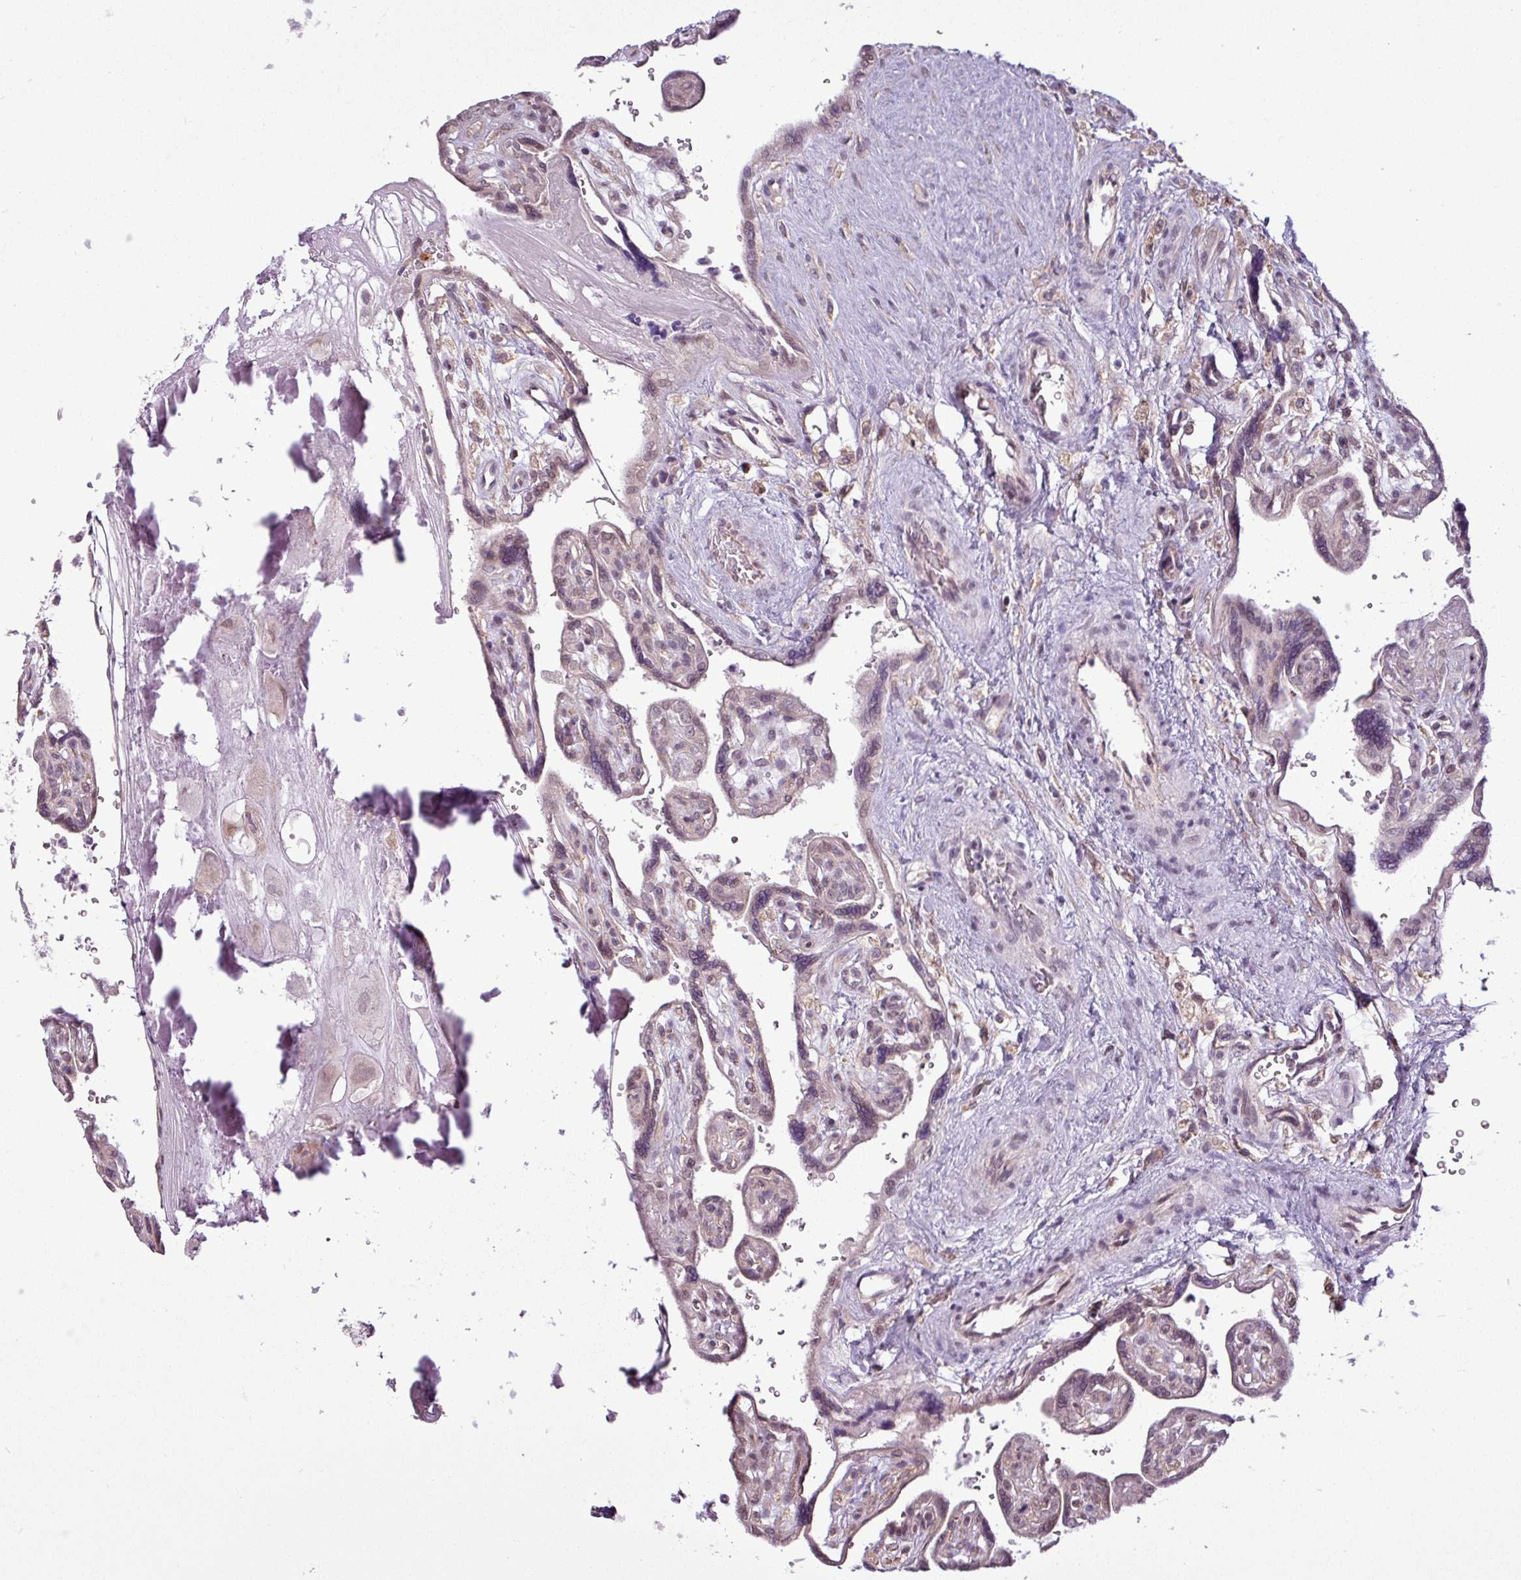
{"staining": {"intensity": "moderate", "quantity": "25%-75%", "location": "cytoplasmic/membranous"}, "tissue": "placenta", "cell_type": "Decidual cells", "image_type": "normal", "snomed": [{"axis": "morphology", "description": "Normal tissue, NOS"}, {"axis": "topography", "description": "Placenta"}], "caption": "An image showing moderate cytoplasmic/membranous positivity in approximately 25%-75% of decidual cells in unremarkable placenta, as visualized by brown immunohistochemical staining.", "gene": "GPT2", "patient": {"sex": "female", "age": 39}}